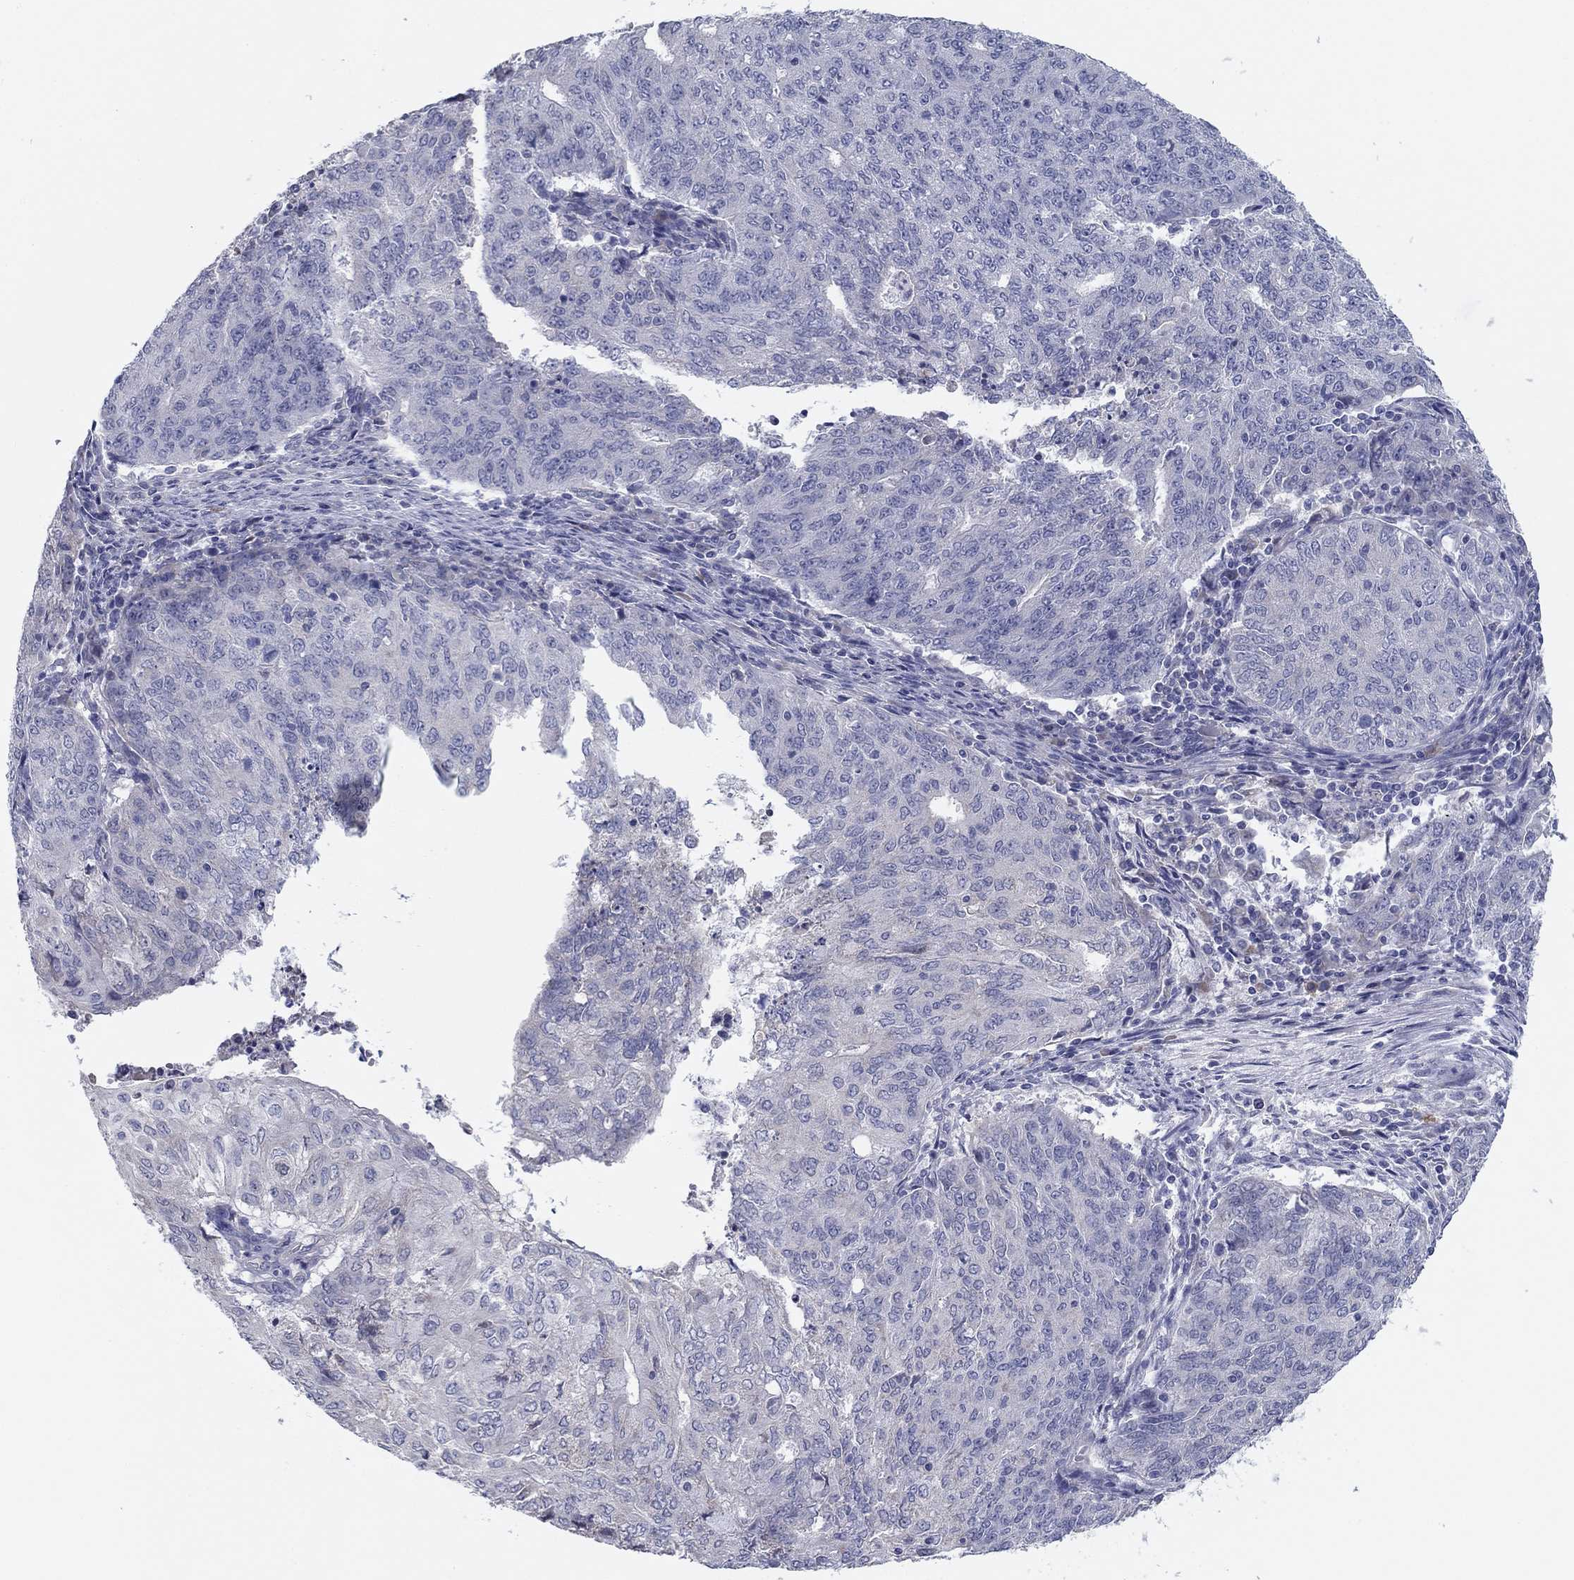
{"staining": {"intensity": "negative", "quantity": "none", "location": "none"}, "tissue": "endometrial cancer", "cell_type": "Tumor cells", "image_type": "cancer", "snomed": [{"axis": "morphology", "description": "Adenocarcinoma, NOS"}, {"axis": "topography", "description": "Endometrium"}], "caption": "An image of endometrial adenocarcinoma stained for a protein reveals no brown staining in tumor cells. (Stains: DAB (3,3'-diaminobenzidine) immunohistochemistry with hematoxylin counter stain, Microscopy: brightfield microscopy at high magnification).", "gene": "GRK7", "patient": {"sex": "female", "age": 82}}